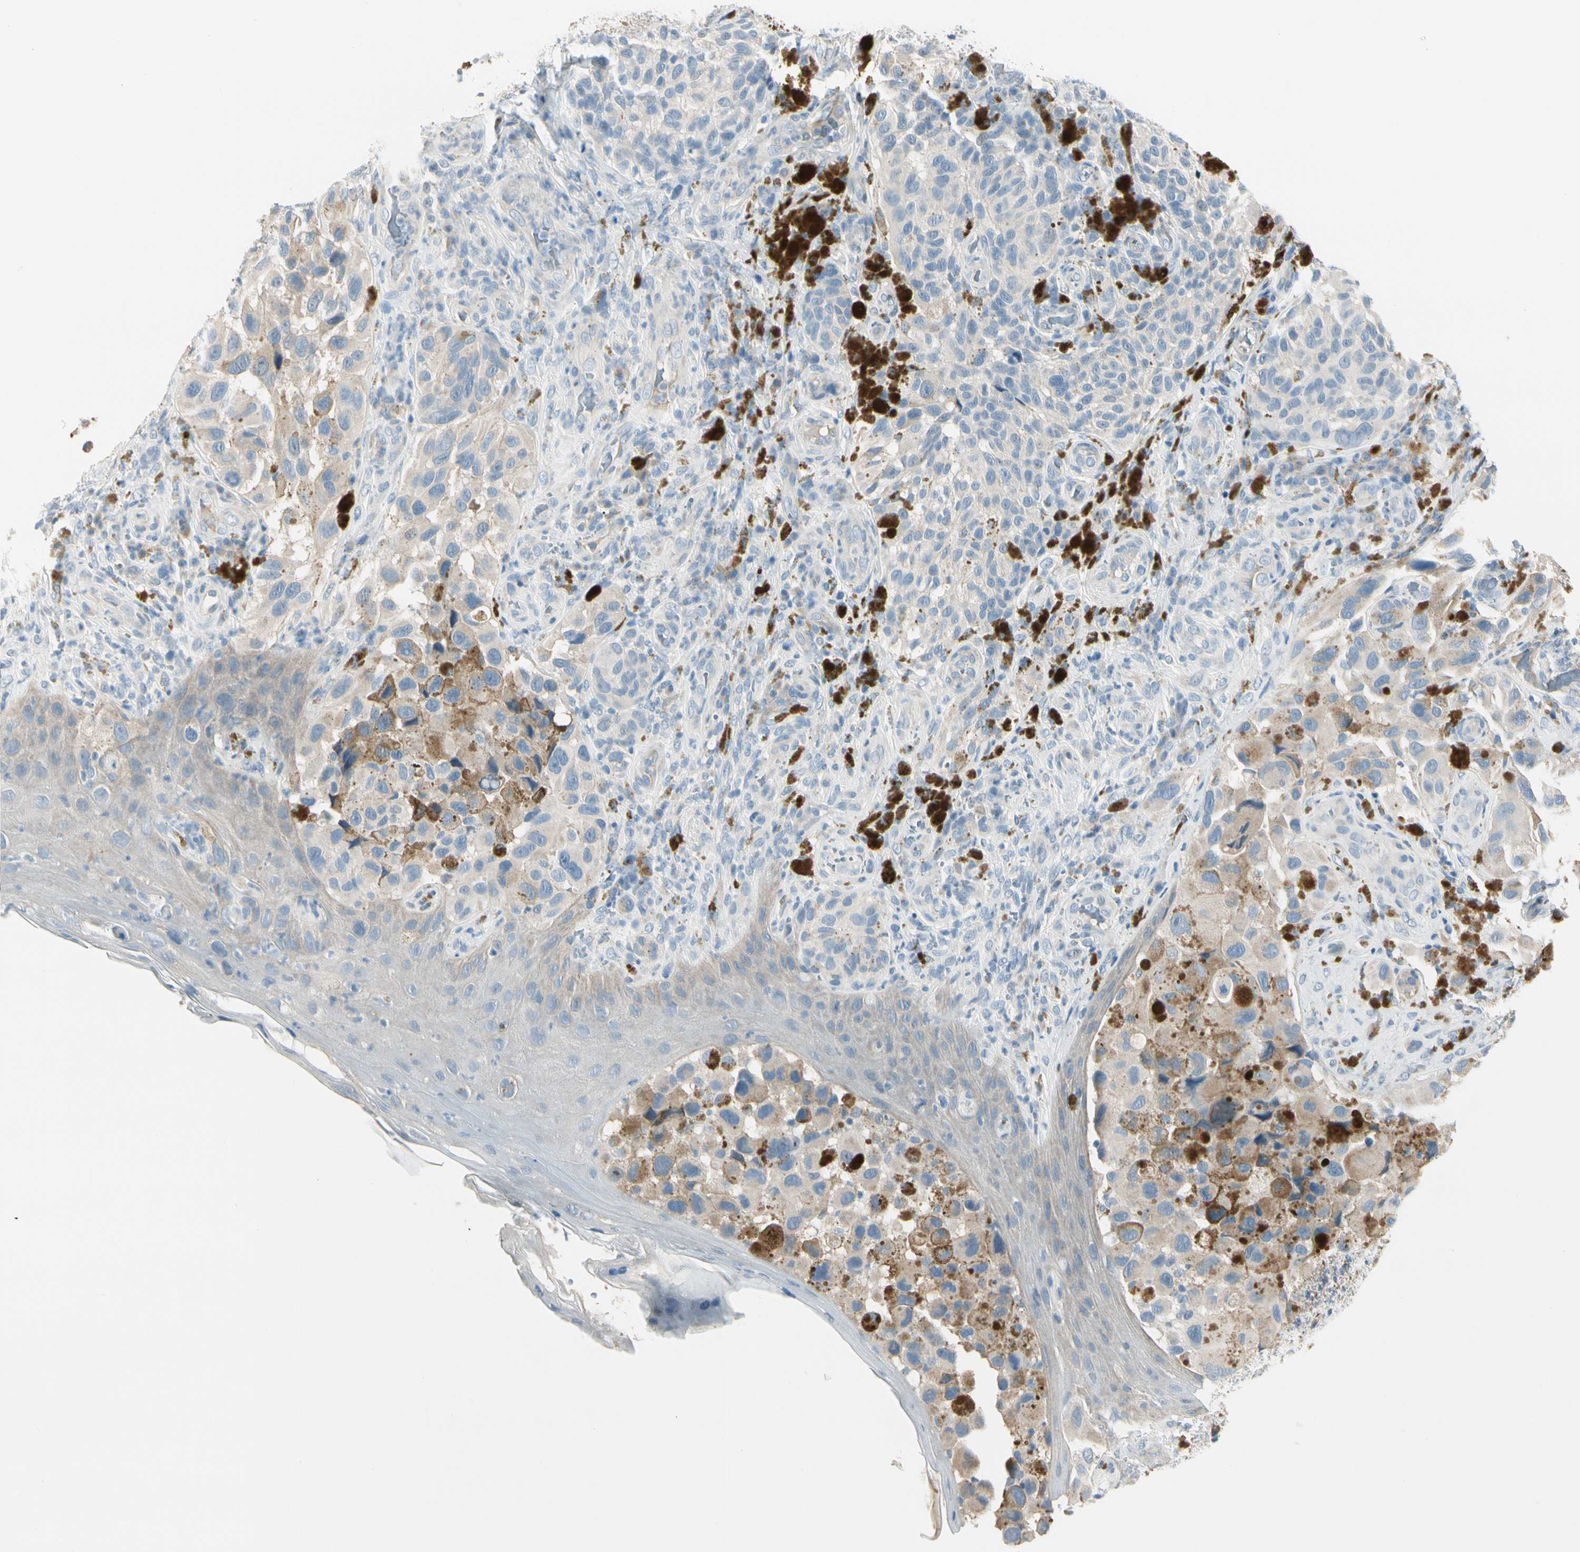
{"staining": {"intensity": "negative", "quantity": "none", "location": "none"}, "tissue": "melanoma", "cell_type": "Tumor cells", "image_type": "cancer", "snomed": [{"axis": "morphology", "description": "Malignant melanoma, NOS"}, {"axis": "topography", "description": "Skin"}], "caption": "Immunohistochemical staining of human malignant melanoma displays no significant positivity in tumor cells. The staining was performed using DAB to visualize the protein expression in brown, while the nuclei were stained in blue with hematoxylin (Magnification: 20x).", "gene": "SLC6A15", "patient": {"sex": "female", "age": 73}}